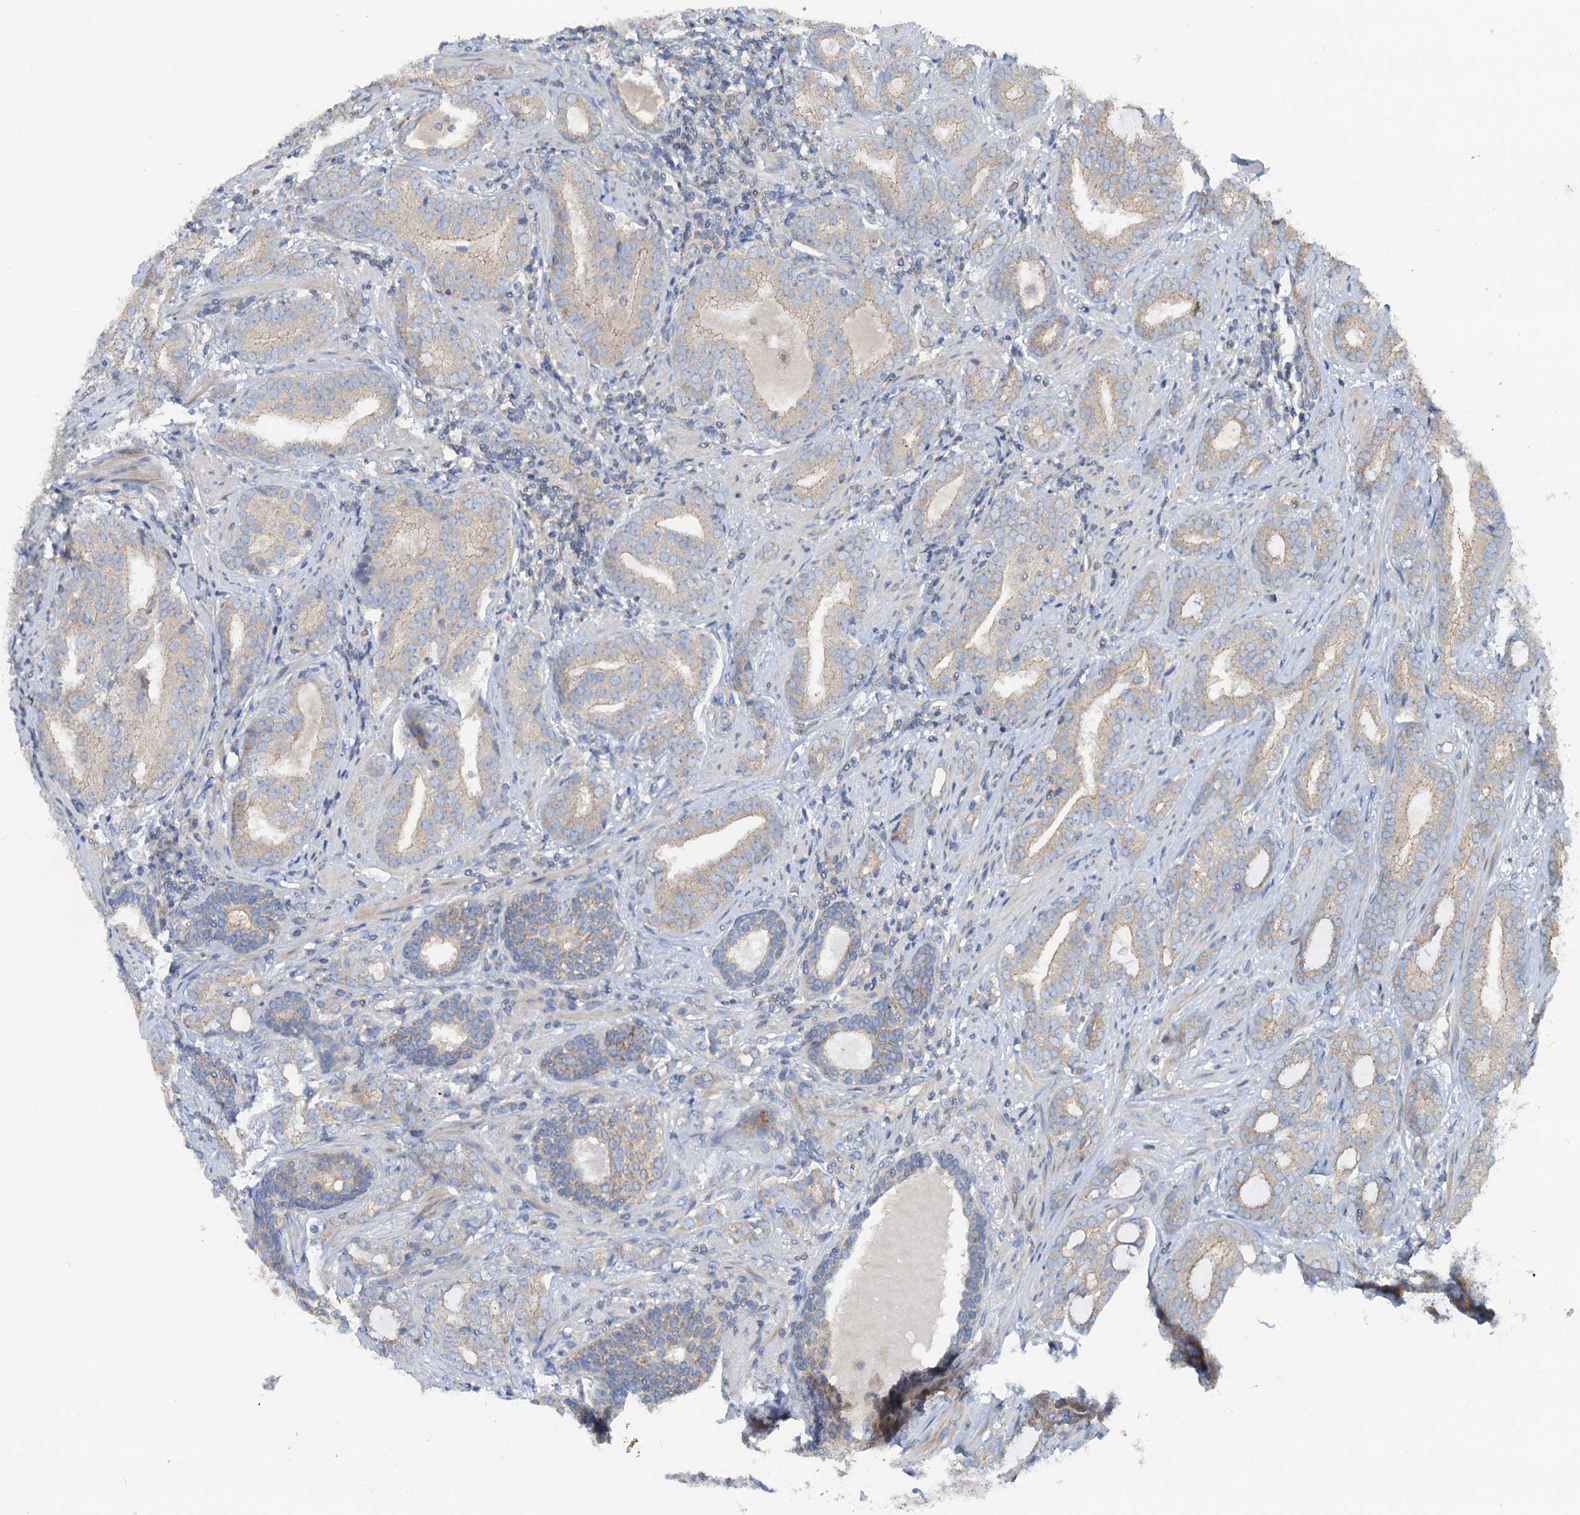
{"staining": {"intensity": "weak", "quantity": "25%-75%", "location": "cytoplasmic/membranous"}, "tissue": "prostate cancer", "cell_type": "Tumor cells", "image_type": "cancer", "snomed": [{"axis": "morphology", "description": "Adenocarcinoma, High grade"}, {"axis": "topography", "description": "Prostate"}], "caption": "Weak cytoplasmic/membranous staining for a protein is present in about 25%-75% of tumor cells of prostate cancer using immunohistochemistry.", "gene": "ANKRD26", "patient": {"sex": "male", "age": 63}}